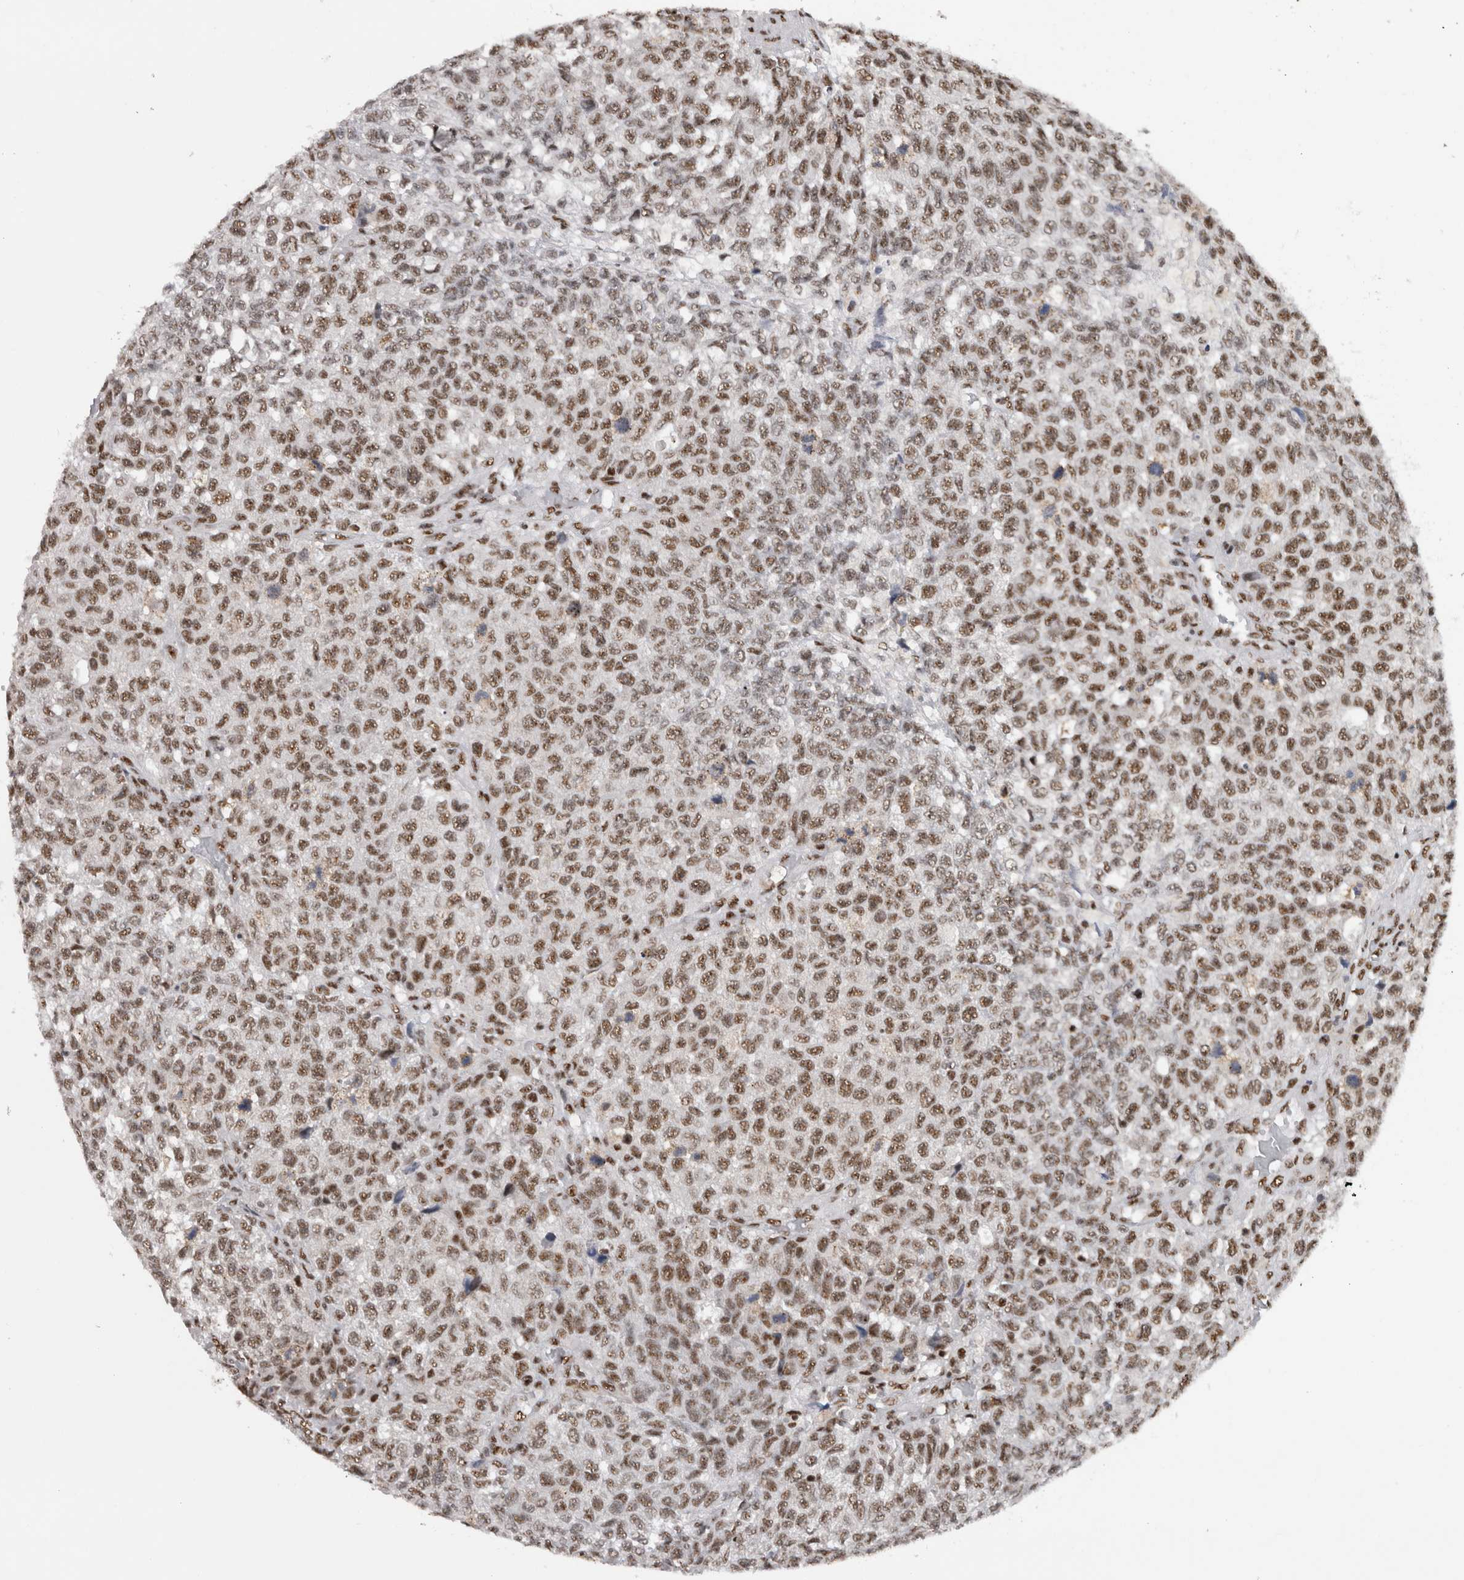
{"staining": {"intensity": "moderate", "quantity": ">75%", "location": "nuclear"}, "tissue": "testis cancer", "cell_type": "Tumor cells", "image_type": "cancer", "snomed": [{"axis": "morphology", "description": "Seminoma, NOS"}, {"axis": "topography", "description": "Testis"}], "caption": "Seminoma (testis) was stained to show a protein in brown. There is medium levels of moderate nuclear staining in about >75% of tumor cells.", "gene": "CDK11A", "patient": {"sex": "male", "age": 59}}